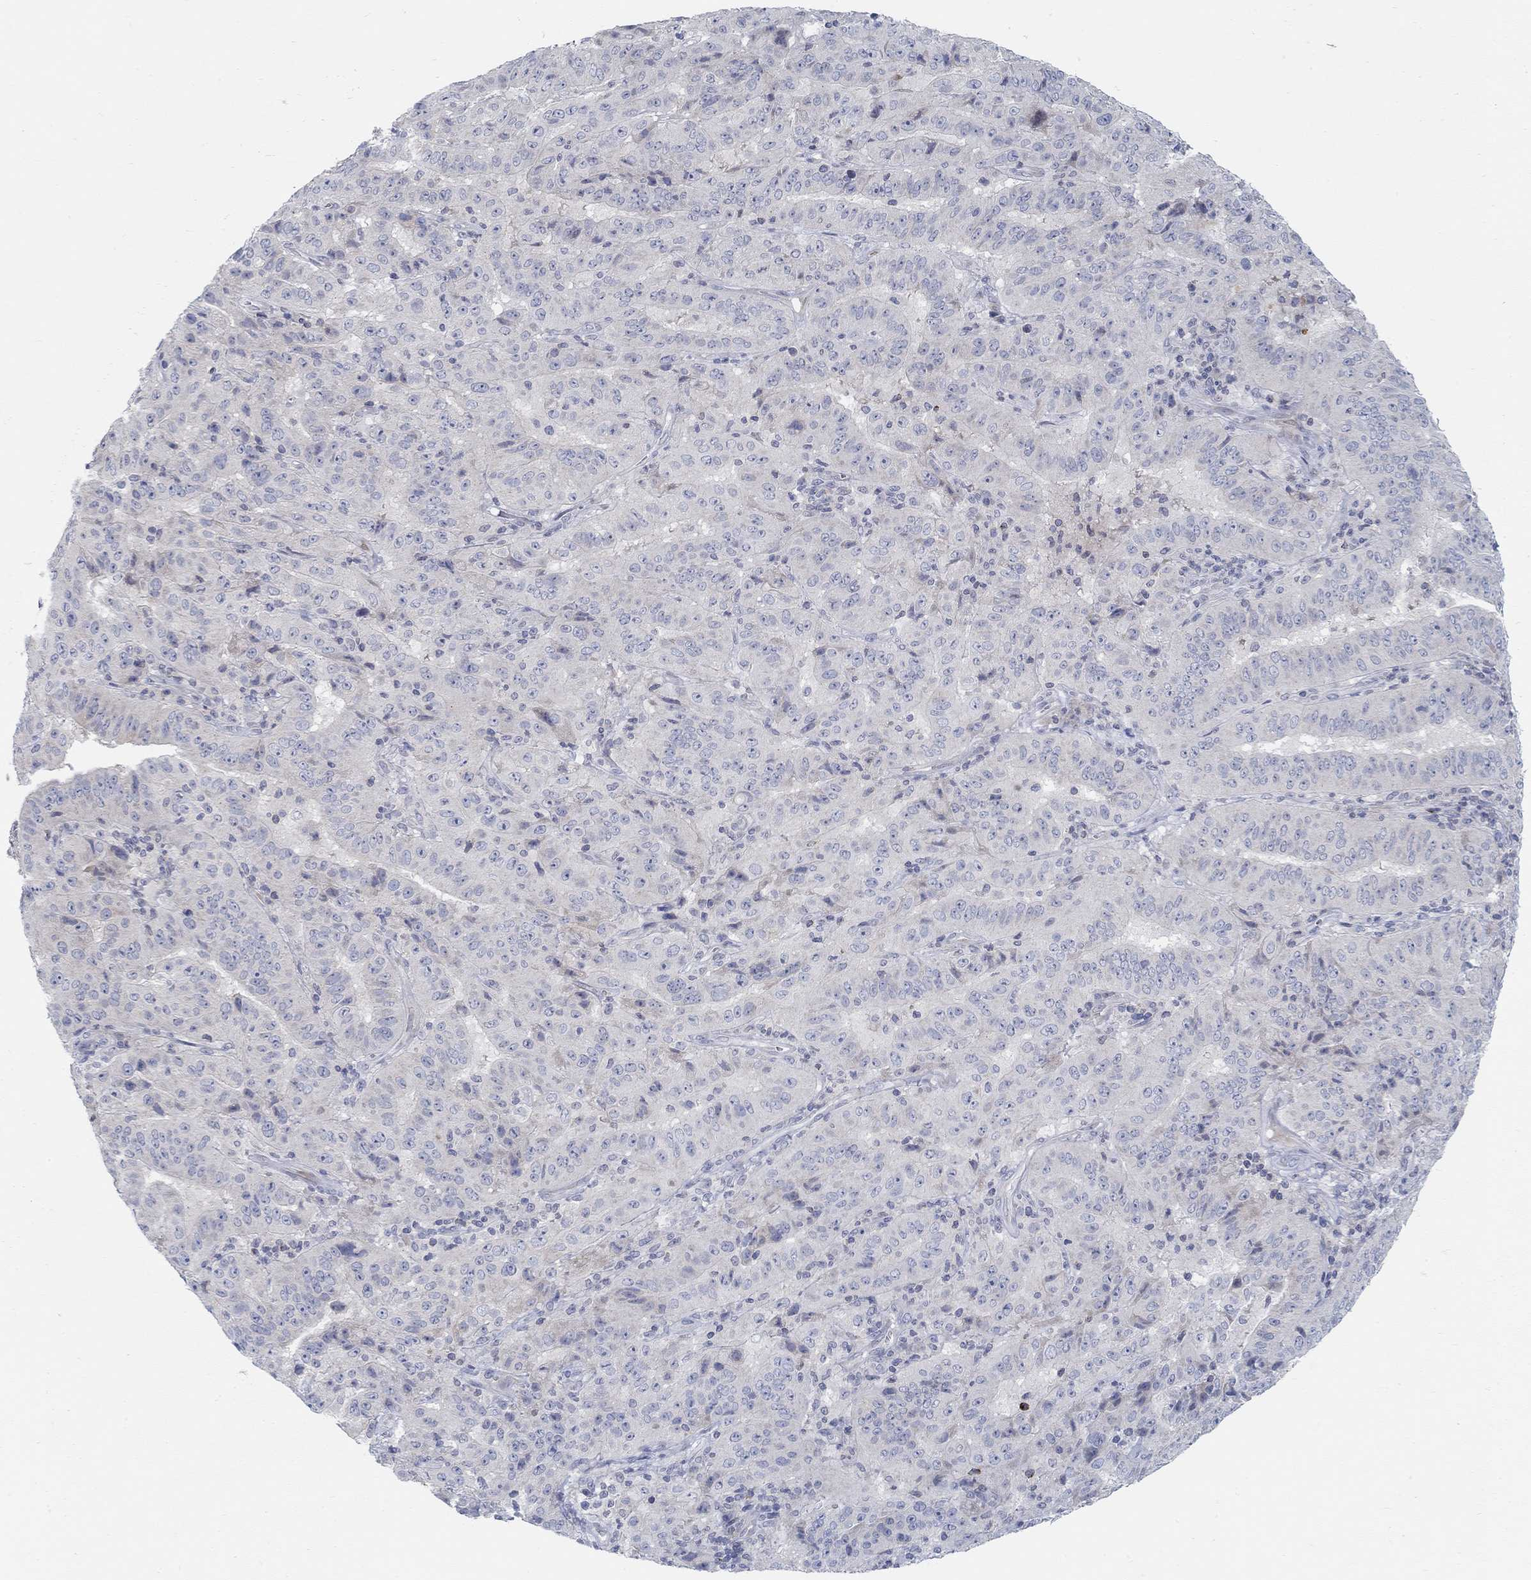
{"staining": {"intensity": "negative", "quantity": "none", "location": "none"}, "tissue": "pancreatic cancer", "cell_type": "Tumor cells", "image_type": "cancer", "snomed": [{"axis": "morphology", "description": "Adenocarcinoma, NOS"}, {"axis": "topography", "description": "Pancreas"}], "caption": "IHC photomicrograph of pancreatic cancer stained for a protein (brown), which demonstrates no positivity in tumor cells.", "gene": "ANO7", "patient": {"sex": "male", "age": 63}}